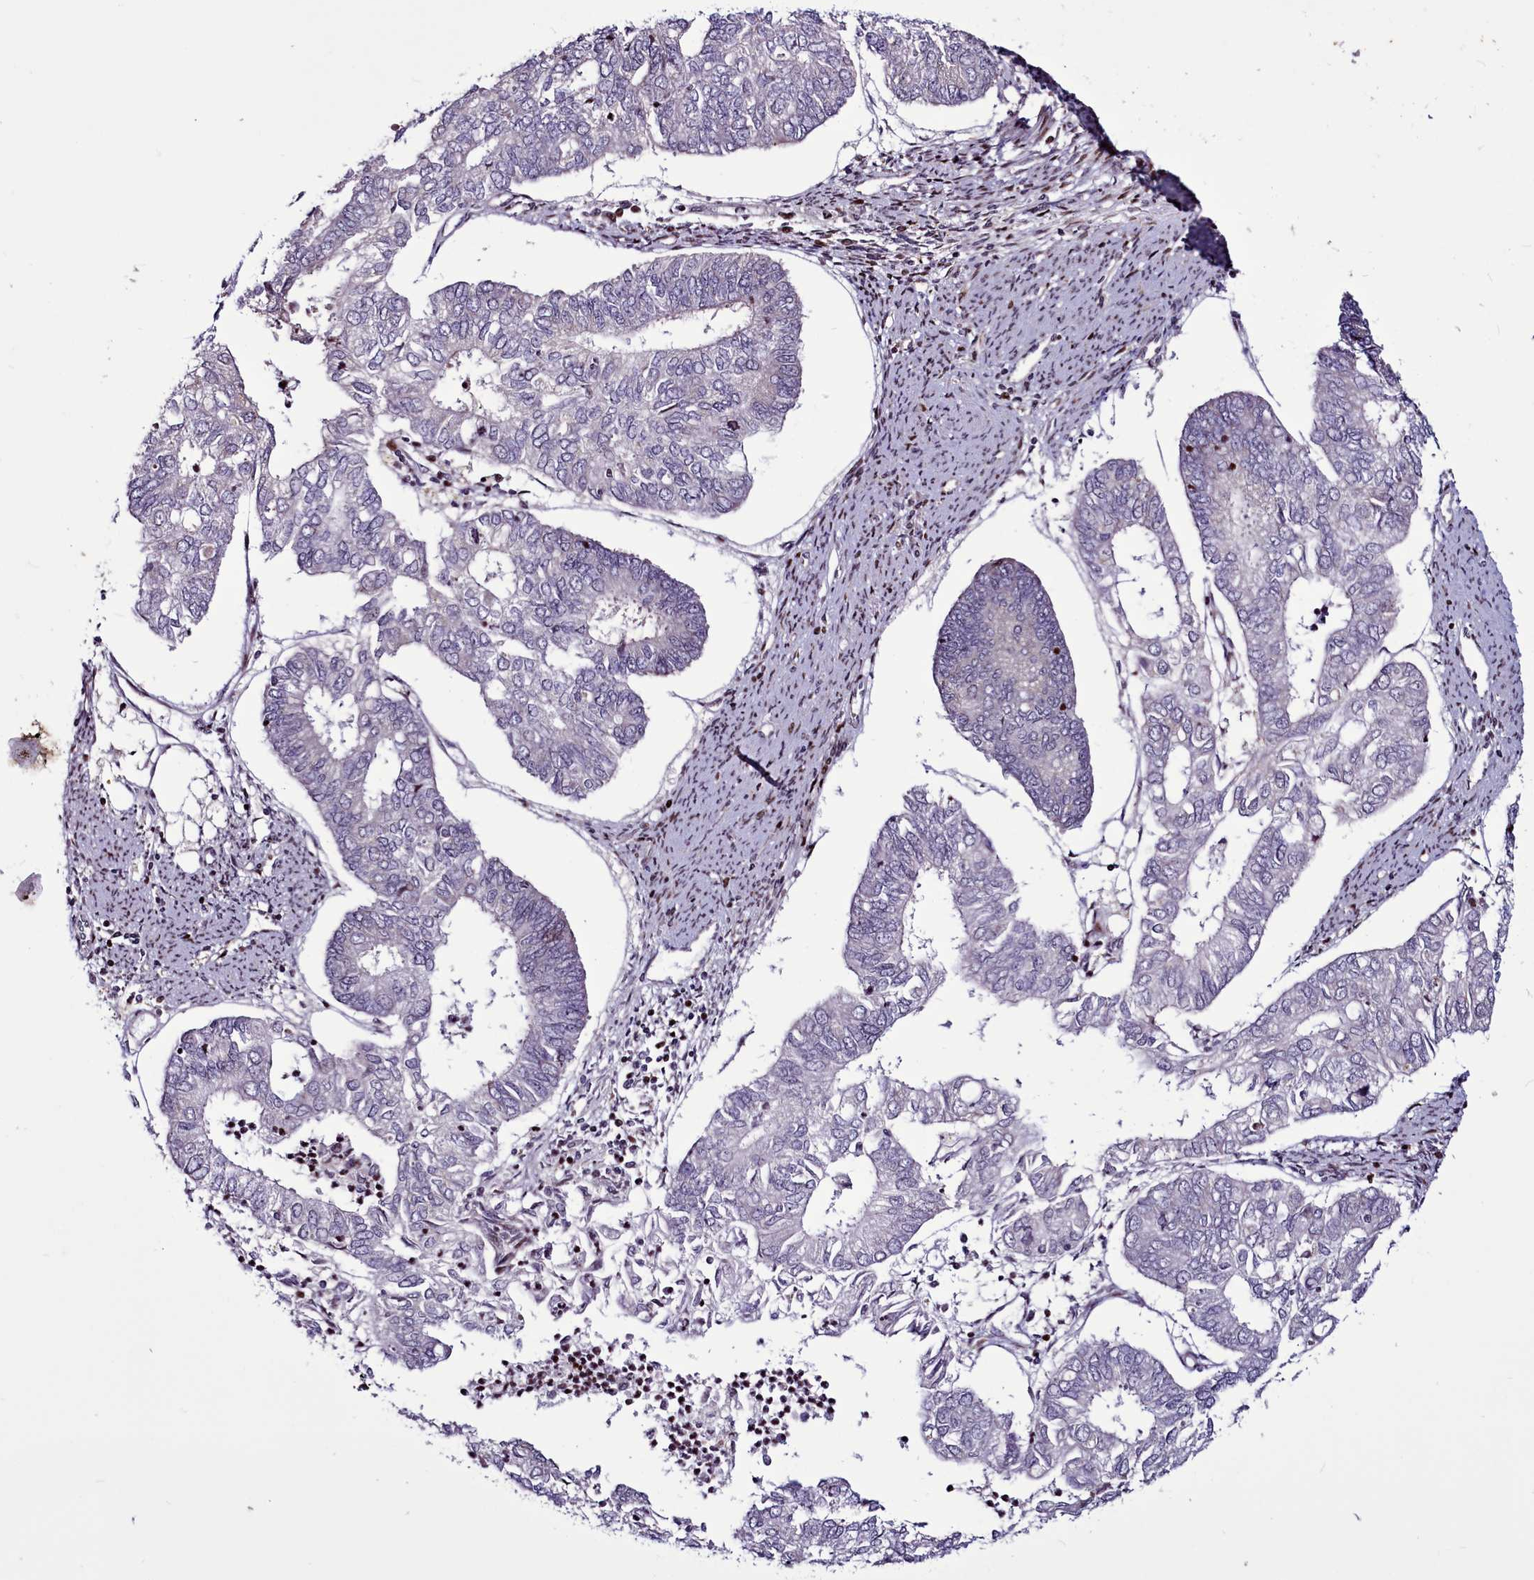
{"staining": {"intensity": "negative", "quantity": "none", "location": "none"}, "tissue": "endometrial cancer", "cell_type": "Tumor cells", "image_type": "cancer", "snomed": [{"axis": "morphology", "description": "Adenocarcinoma, NOS"}, {"axis": "topography", "description": "Endometrium"}], "caption": "Immunohistochemistry (IHC) of human endometrial cancer demonstrates no staining in tumor cells.", "gene": "WBP11", "patient": {"sex": "female", "age": 68}}